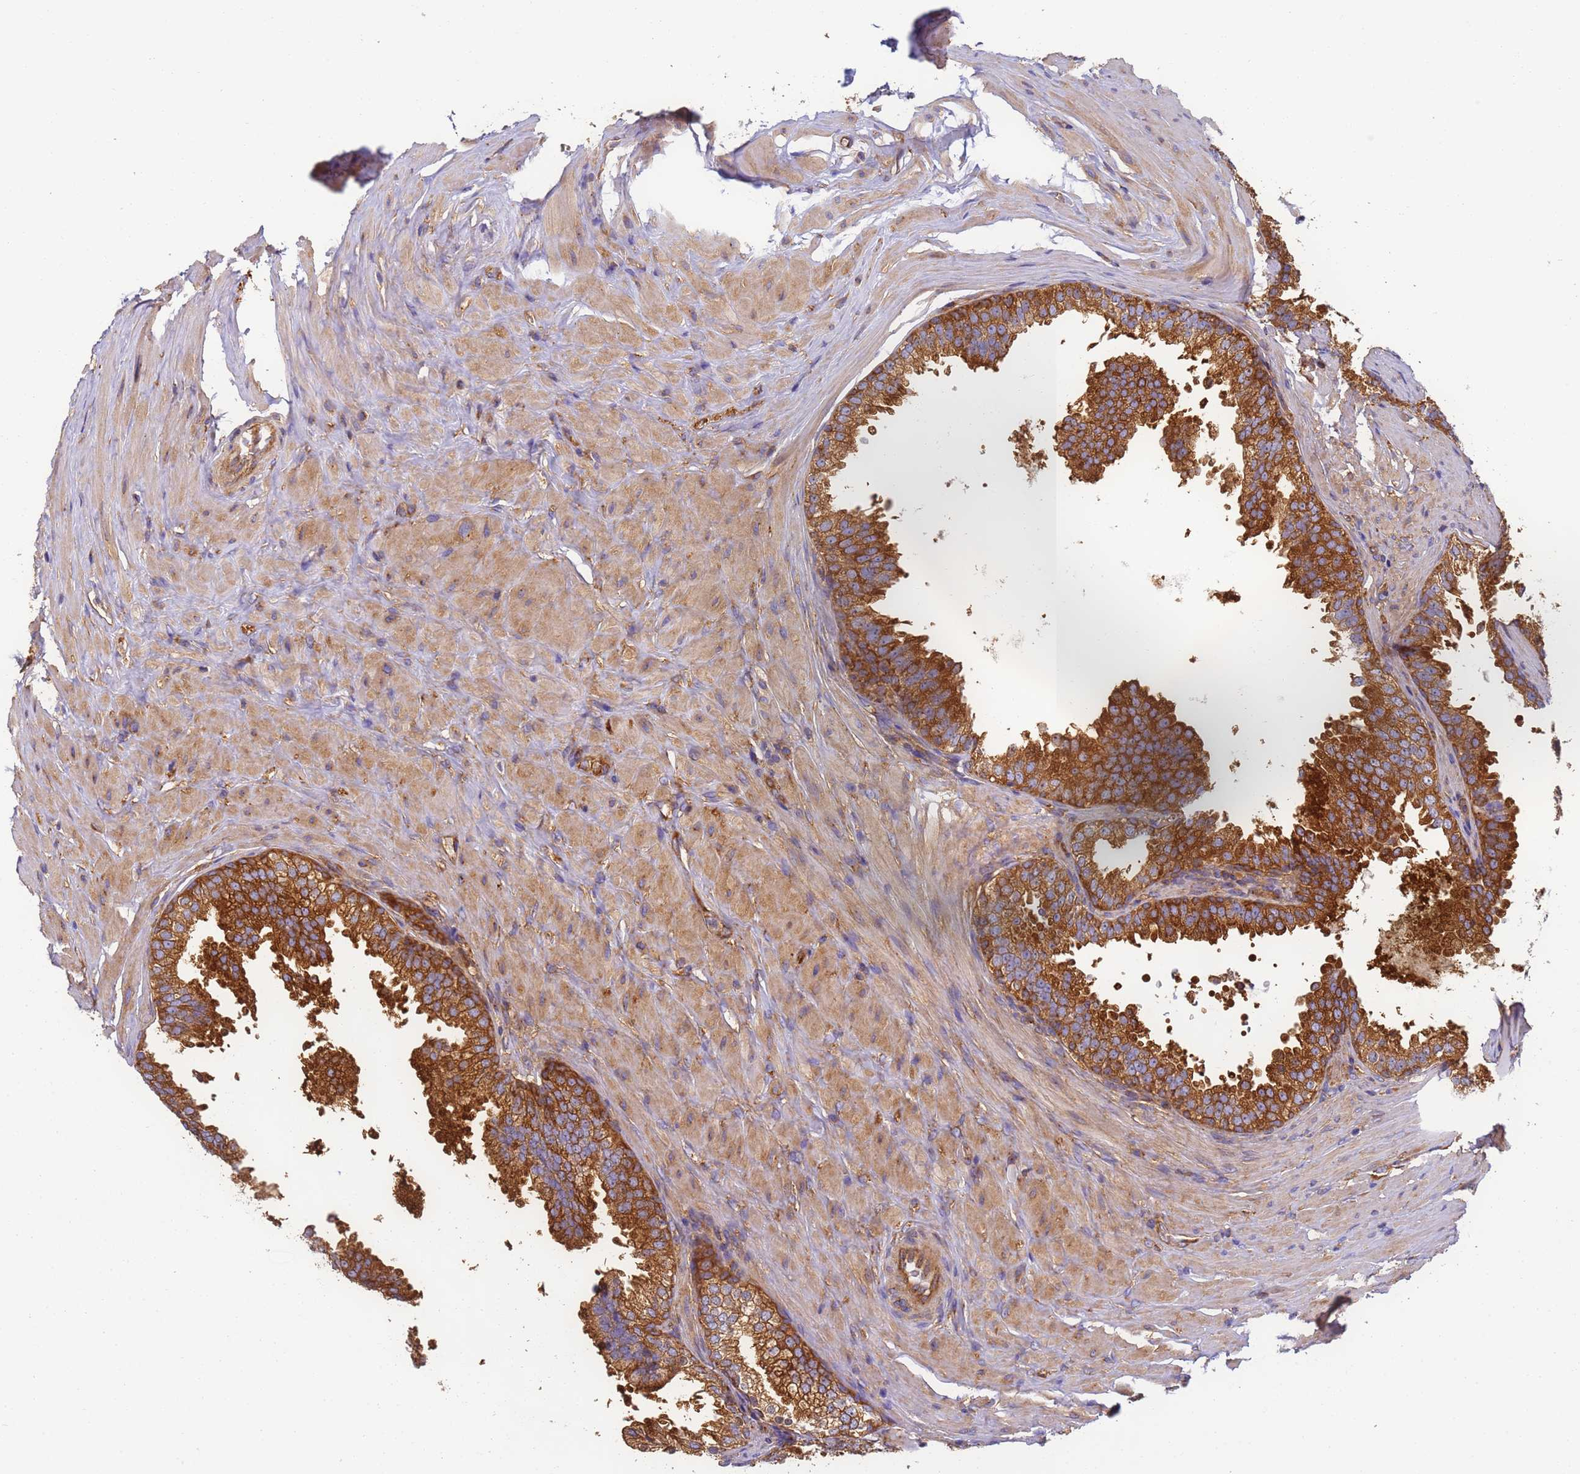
{"staining": {"intensity": "strong", "quantity": ">75%", "location": "cytoplasmic/membranous"}, "tissue": "prostate", "cell_type": "Glandular cells", "image_type": "normal", "snomed": [{"axis": "morphology", "description": "Normal tissue, NOS"}, {"axis": "topography", "description": "Prostate"}], "caption": "IHC of unremarkable prostate displays high levels of strong cytoplasmic/membranous expression in approximately >75% of glandular cells. (IHC, brightfield microscopy, high magnification).", "gene": "DYNC1I2", "patient": {"sex": "male", "age": 60}}